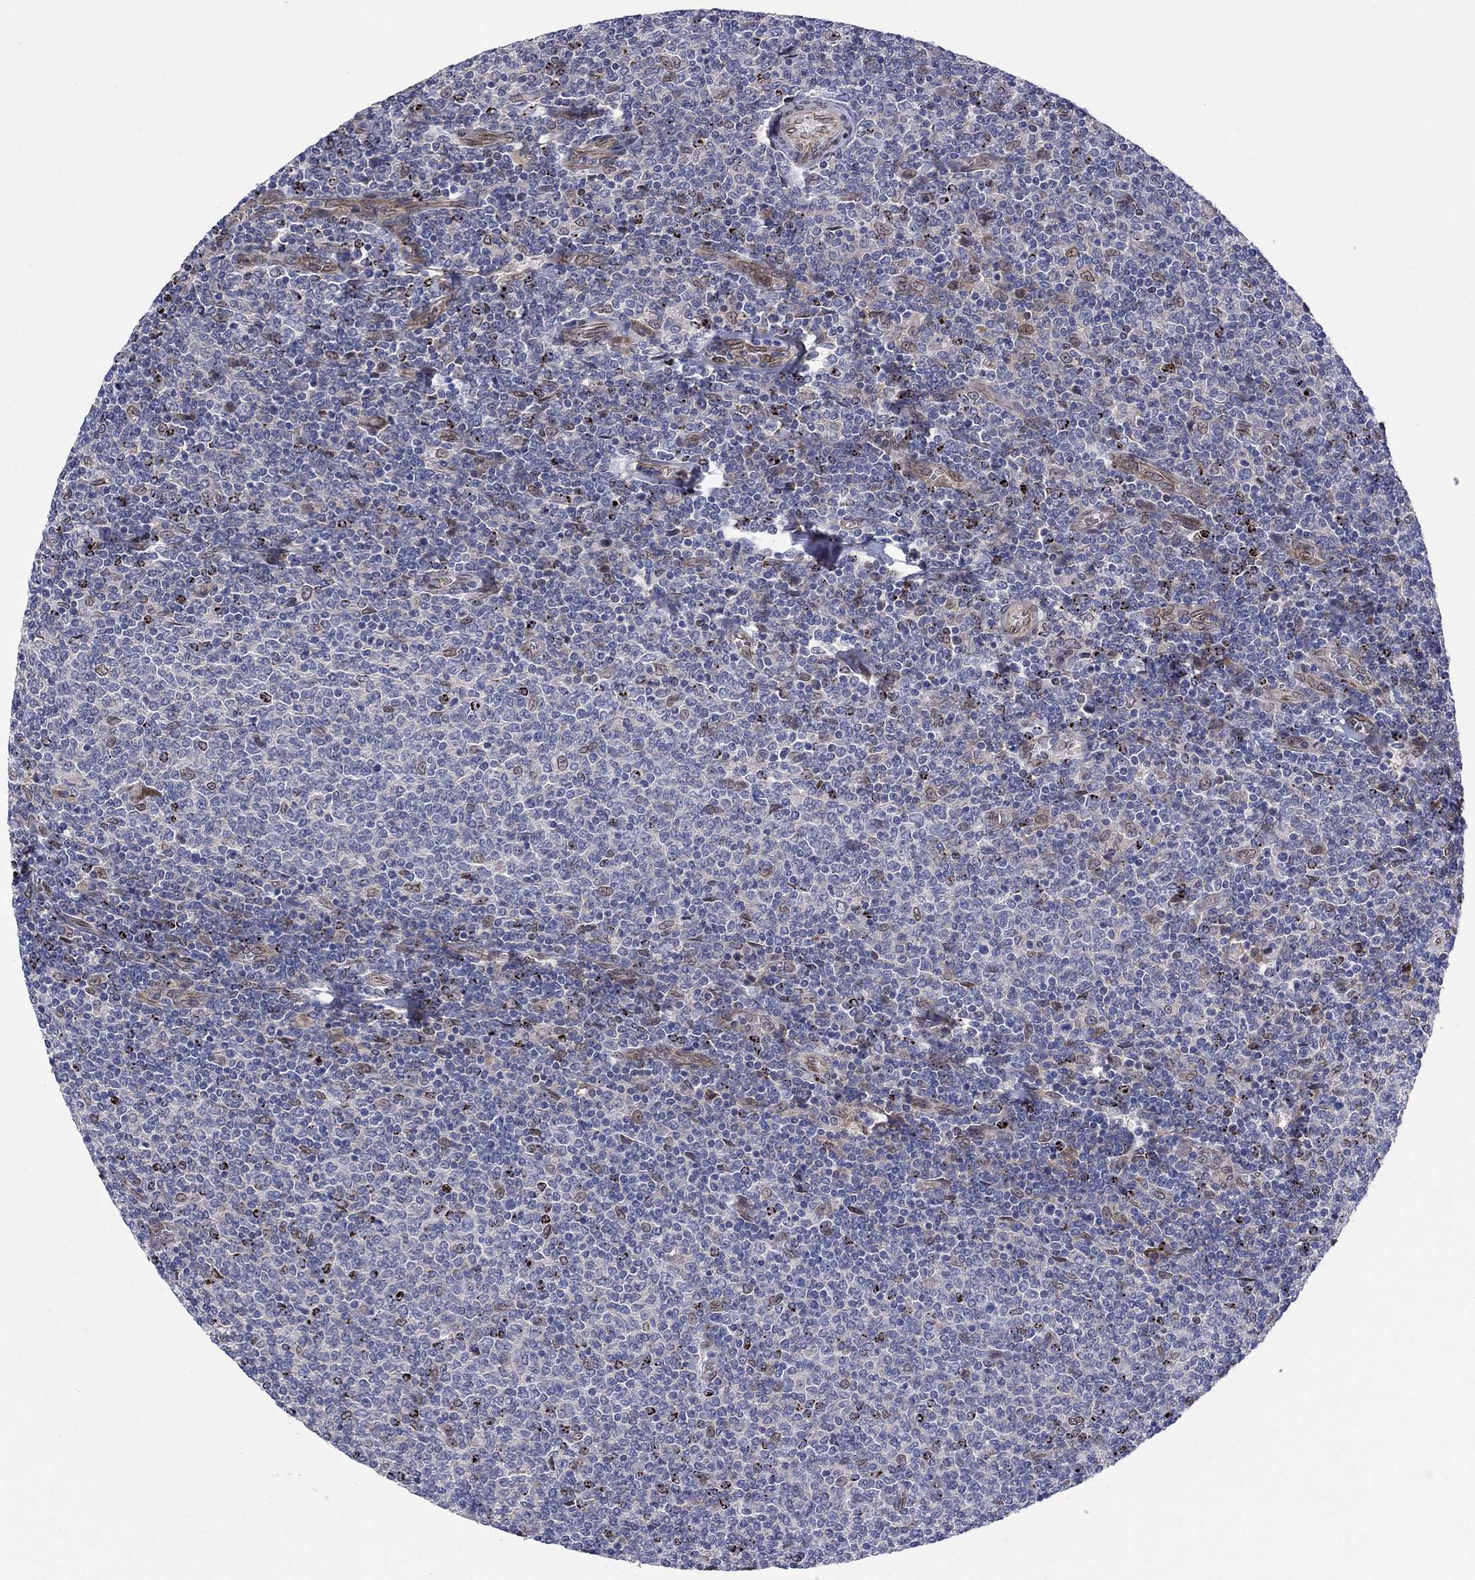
{"staining": {"intensity": "negative", "quantity": "none", "location": "none"}, "tissue": "lymphoma", "cell_type": "Tumor cells", "image_type": "cancer", "snomed": [{"axis": "morphology", "description": "Malignant lymphoma, non-Hodgkin's type, Low grade"}, {"axis": "topography", "description": "Lymph node"}], "caption": "Human malignant lymphoma, non-Hodgkin's type (low-grade) stained for a protein using immunohistochemistry (IHC) reveals no staining in tumor cells.", "gene": "EMC9", "patient": {"sex": "male", "age": 52}}